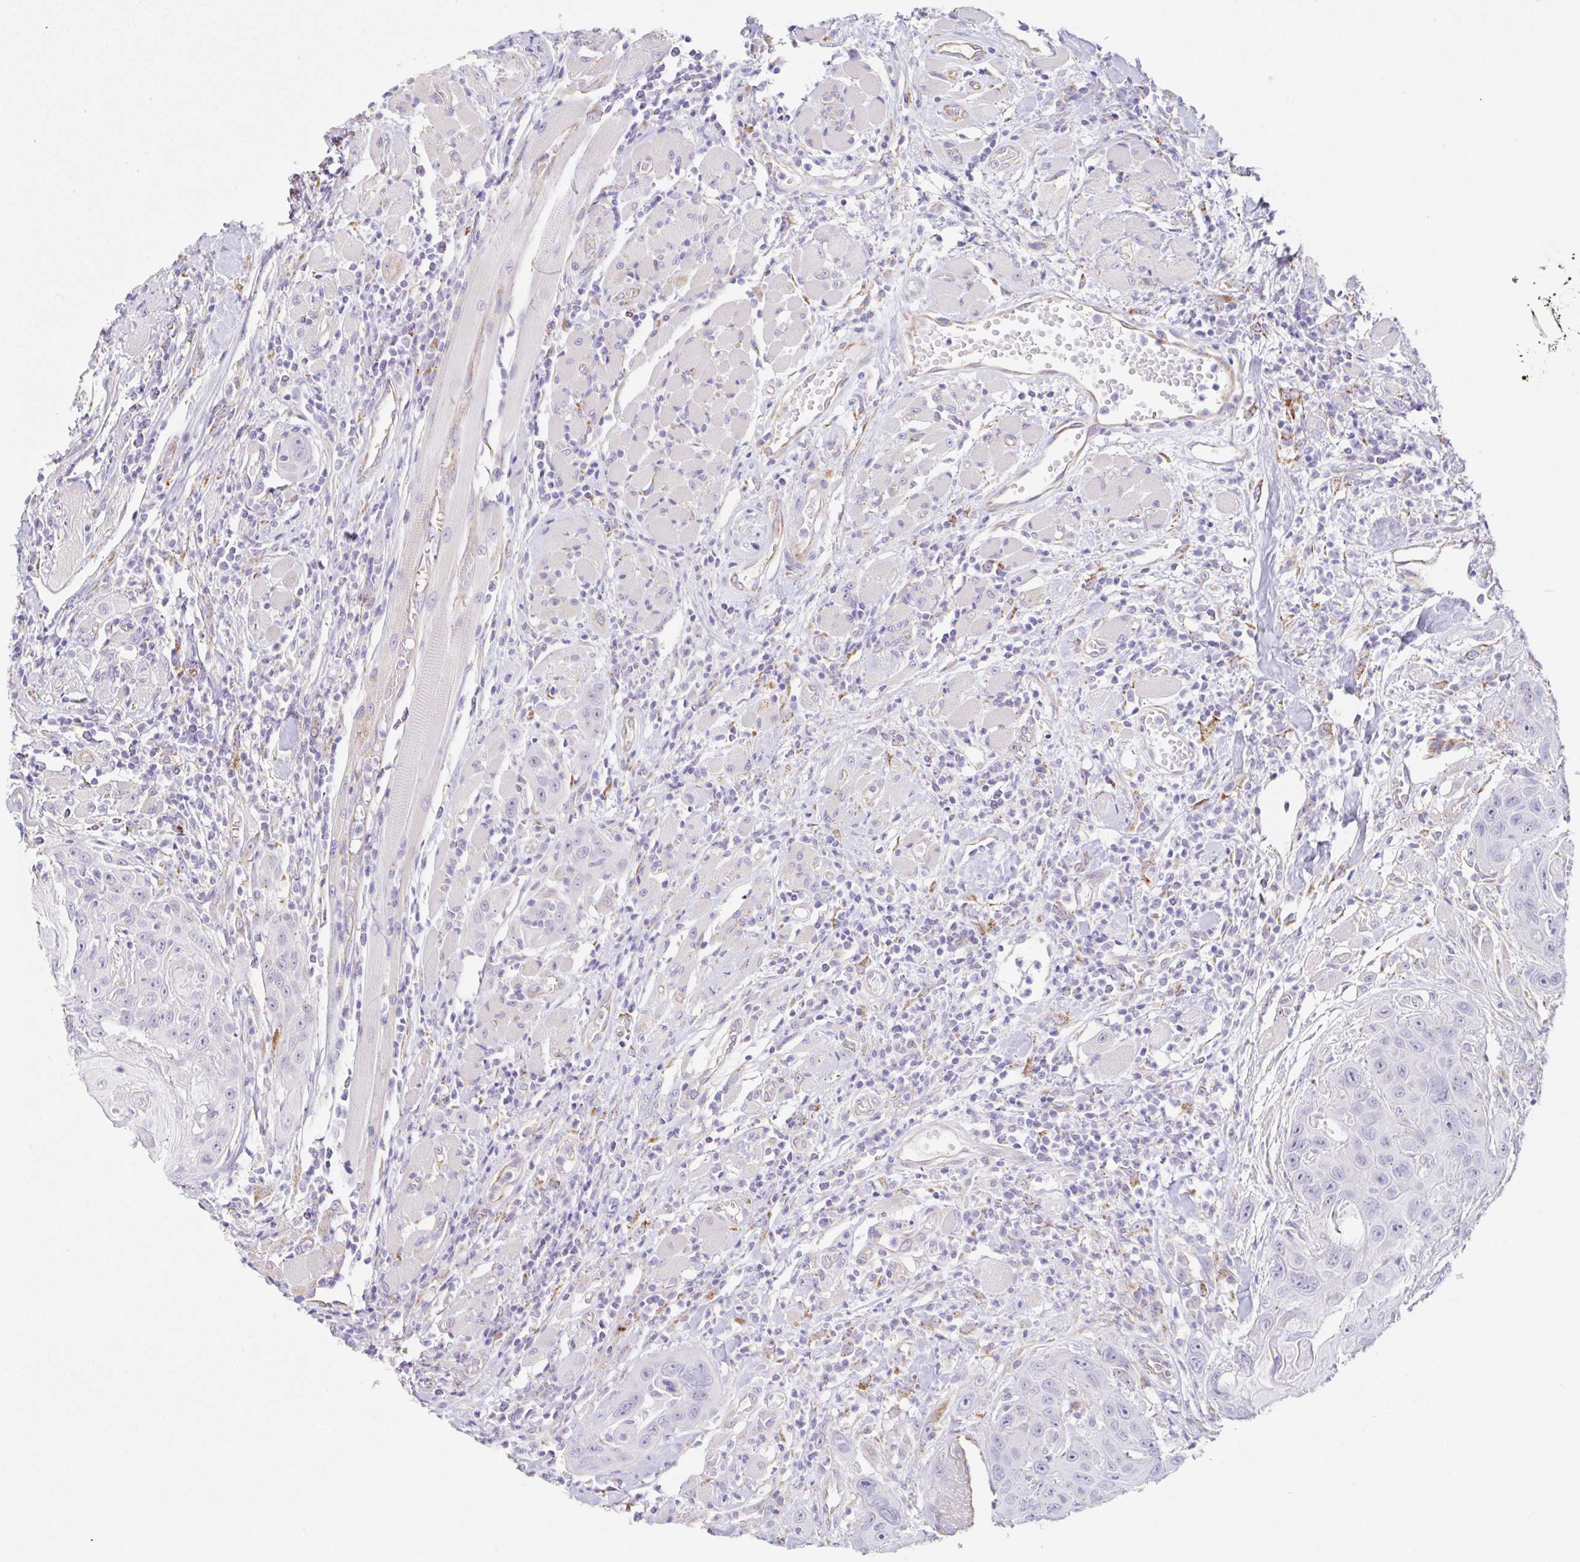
{"staining": {"intensity": "negative", "quantity": "none", "location": "none"}, "tissue": "head and neck cancer", "cell_type": "Tumor cells", "image_type": "cancer", "snomed": [{"axis": "morphology", "description": "Squamous cell carcinoma, NOS"}, {"axis": "topography", "description": "Head-Neck"}], "caption": "IHC image of neoplastic tissue: human head and neck squamous cell carcinoma stained with DAB exhibits no significant protein expression in tumor cells.", "gene": "DKK4", "patient": {"sex": "female", "age": 59}}